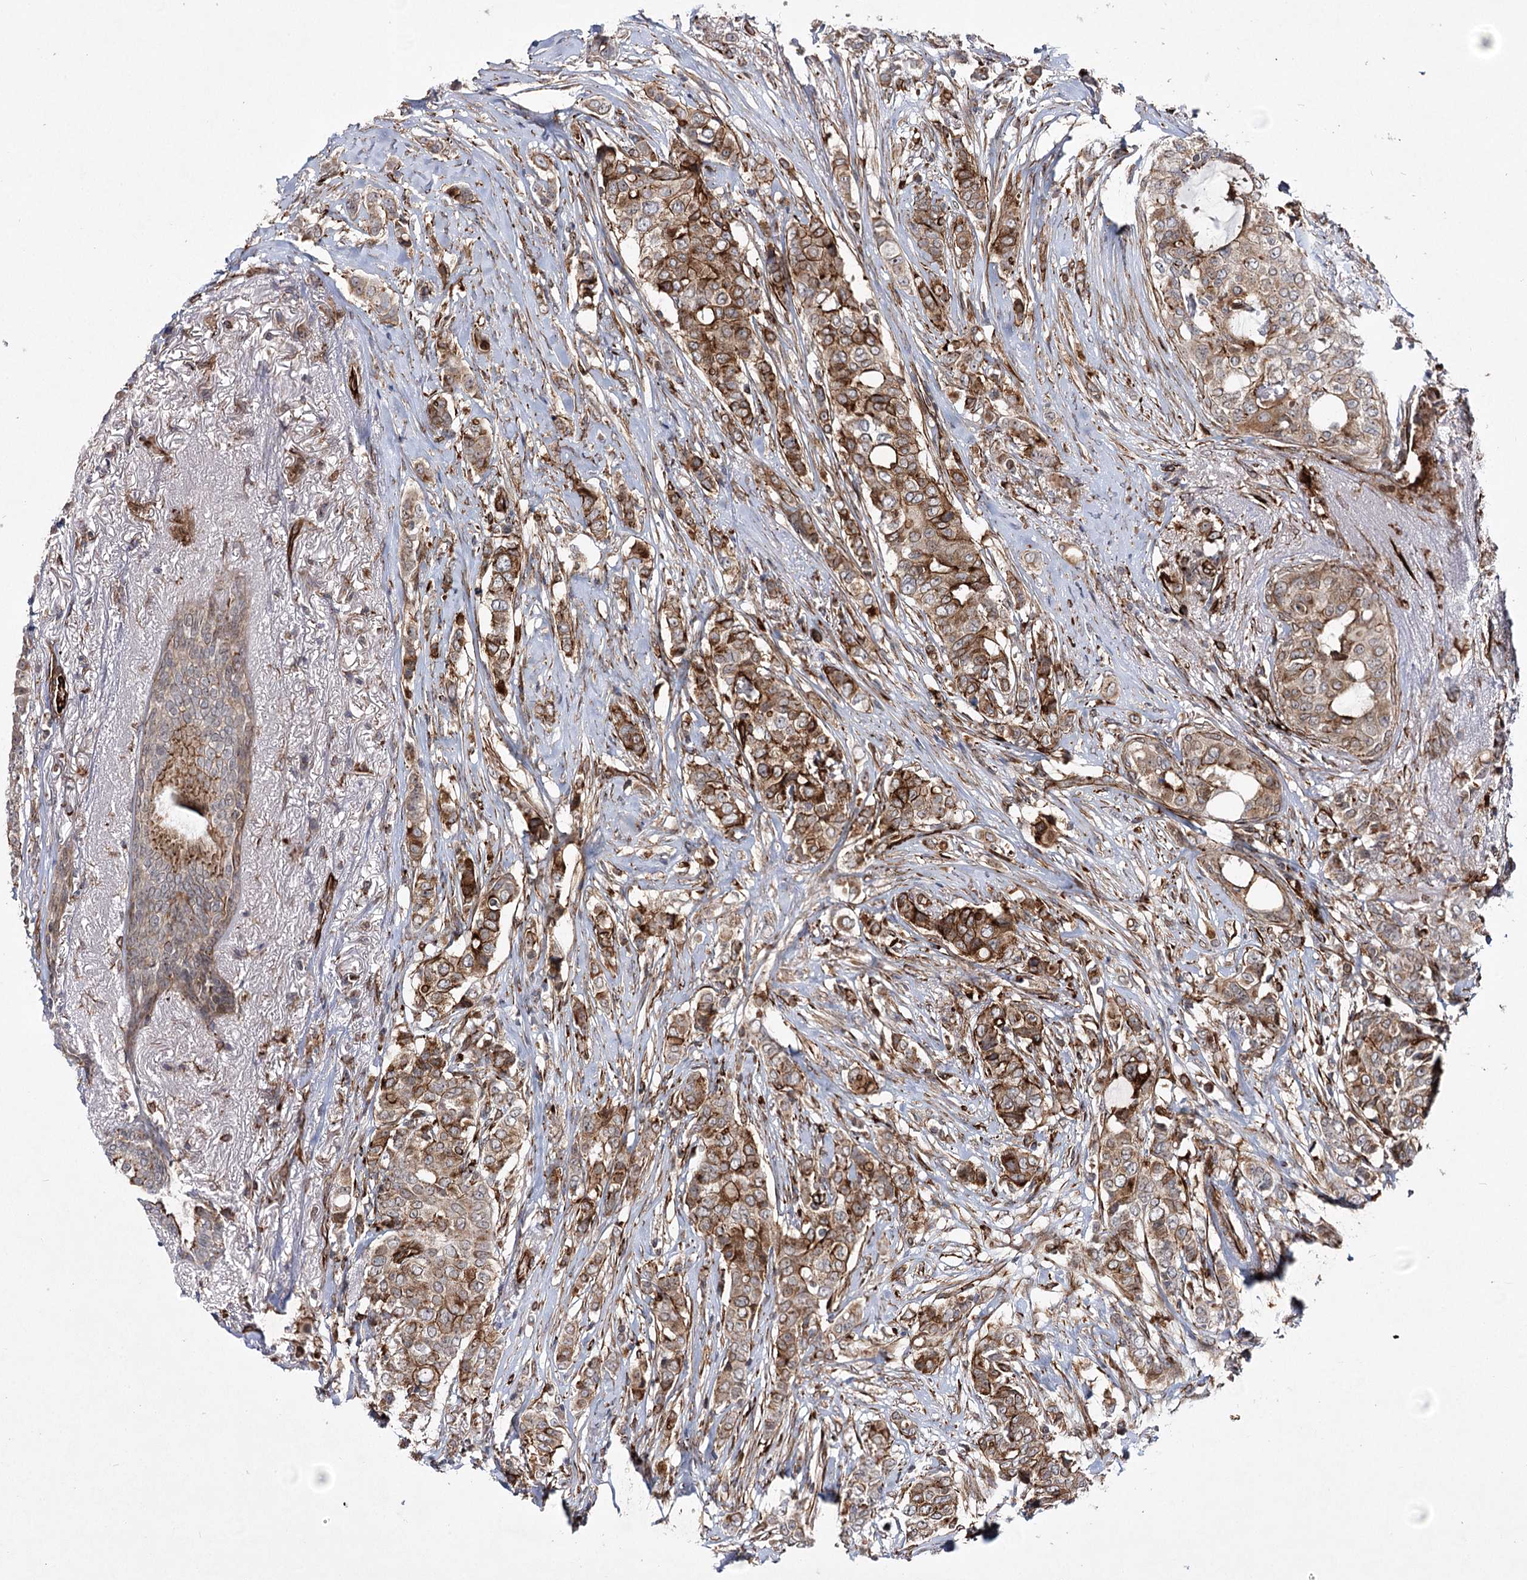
{"staining": {"intensity": "moderate", "quantity": ">75%", "location": "cytoplasmic/membranous"}, "tissue": "breast cancer", "cell_type": "Tumor cells", "image_type": "cancer", "snomed": [{"axis": "morphology", "description": "Lobular carcinoma"}, {"axis": "topography", "description": "Breast"}], "caption": "Protein expression analysis of human breast lobular carcinoma reveals moderate cytoplasmic/membranous positivity in about >75% of tumor cells.", "gene": "DPEP2", "patient": {"sex": "female", "age": 51}}